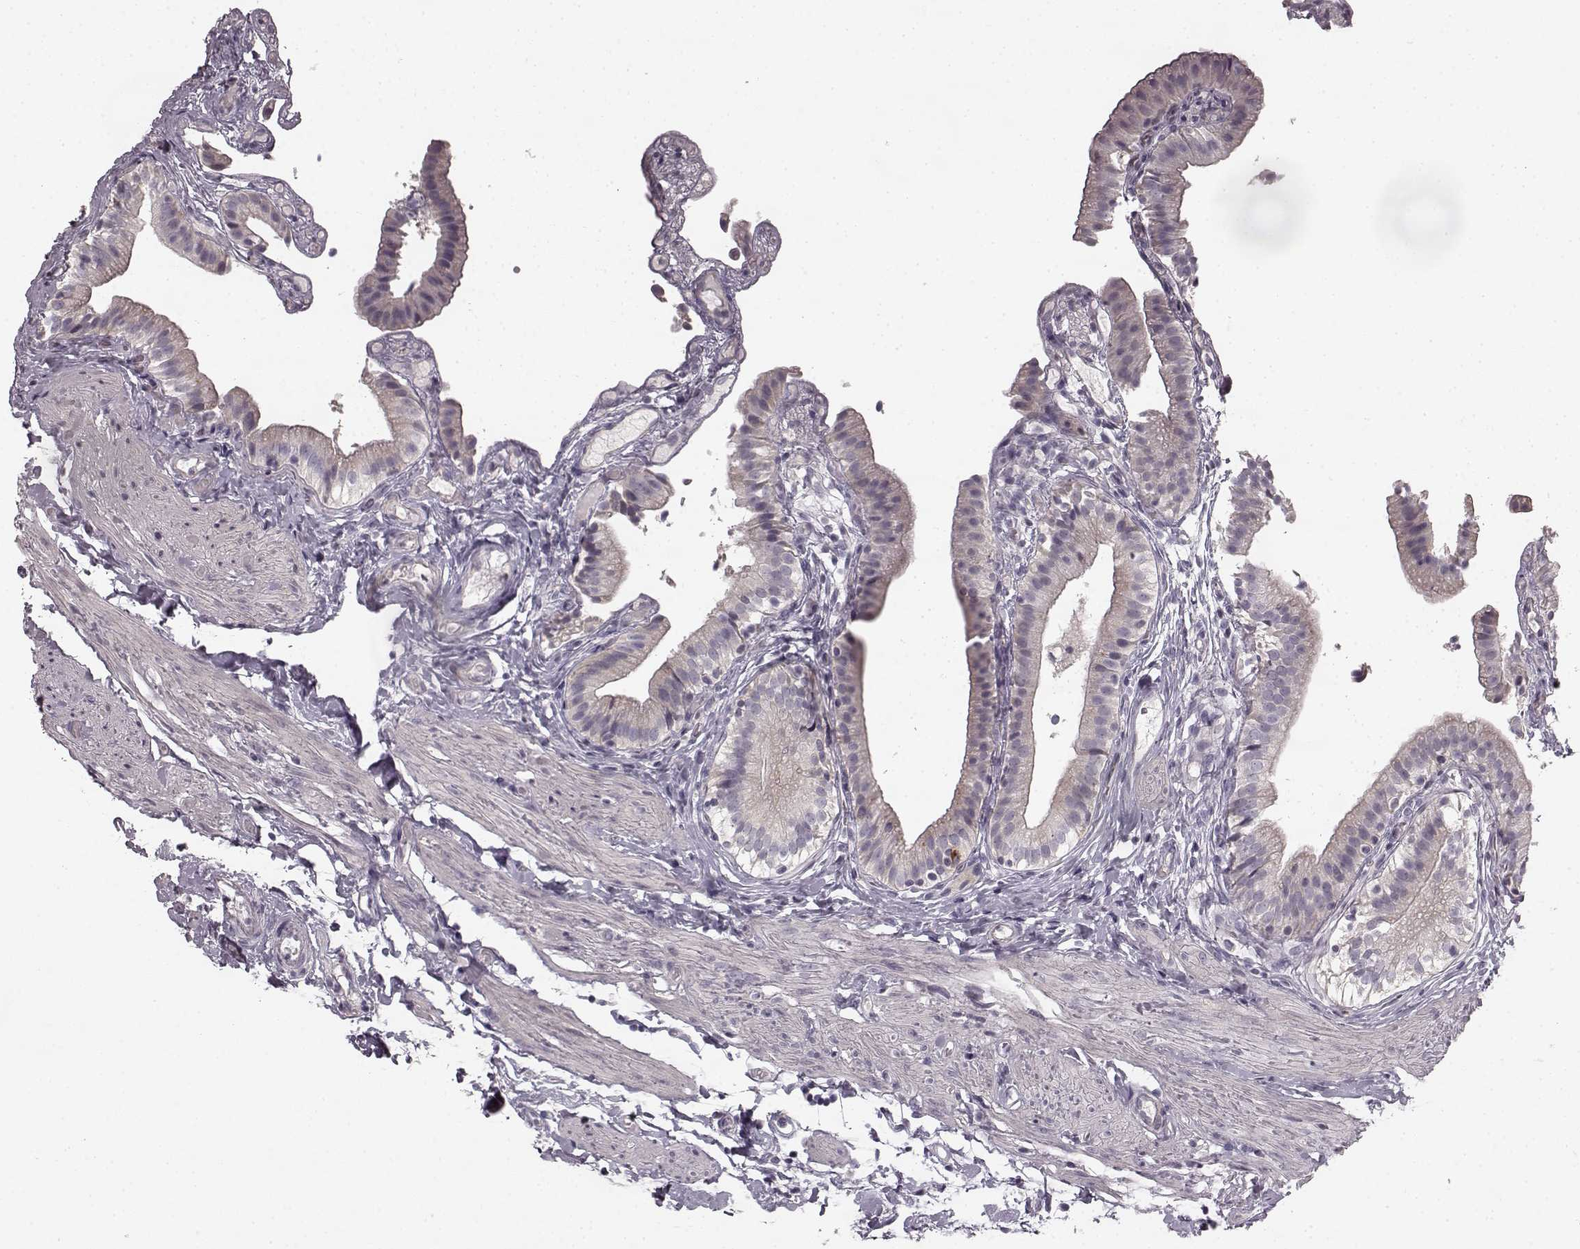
{"staining": {"intensity": "negative", "quantity": "none", "location": "none"}, "tissue": "gallbladder", "cell_type": "Glandular cells", "image_type": "normal", "snomed": [{"axis": "morphology", "description": "Normal tissue, NOS"}, {"axis": "topography", "description": "Gallbladder"}], "caption": "An IHC image of unremarkable gallbladder is shown. There is no staining in glandular cells of gallbladder.", "gene": "HMMR", "patient": {"sex": "female", "age": 47}}